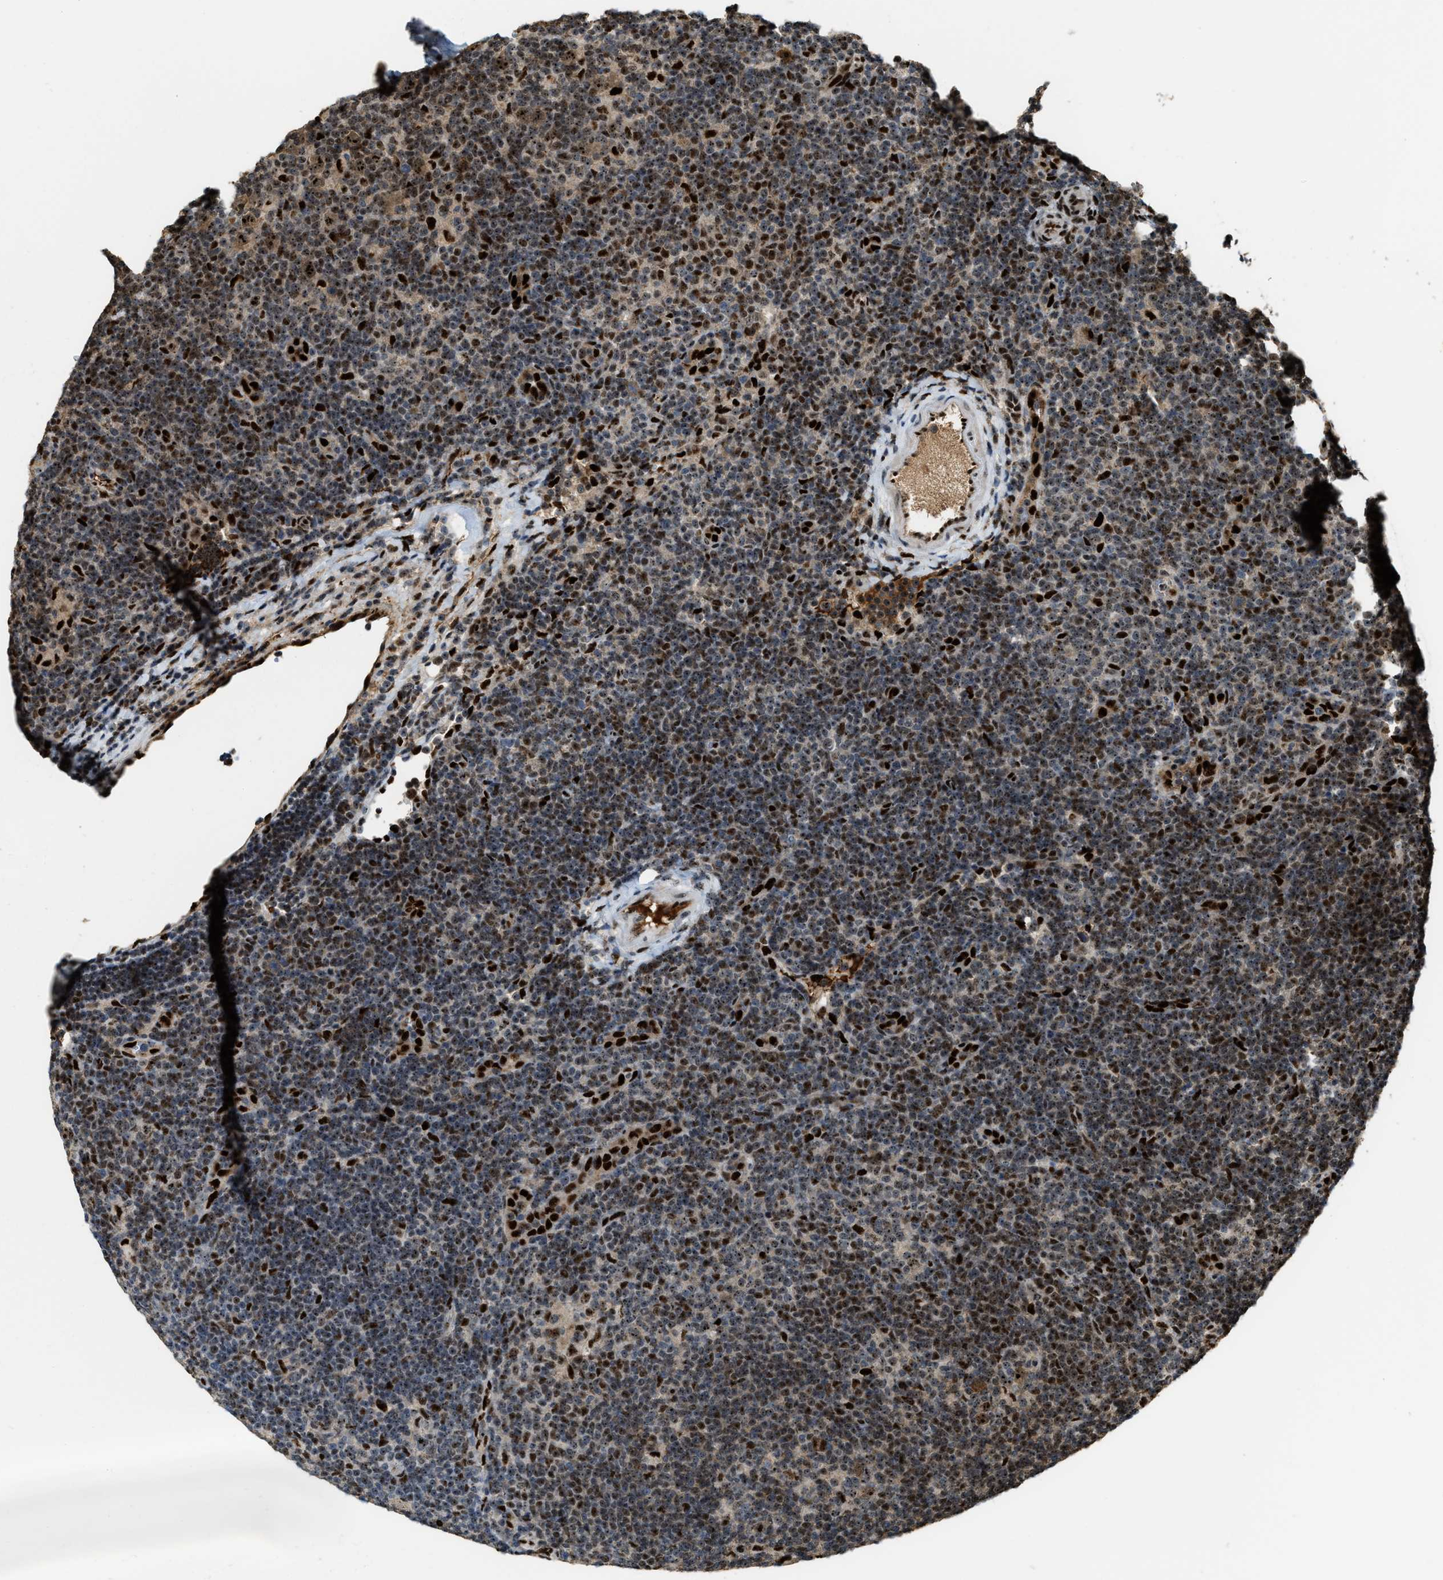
{"staining": {"intensity": "strong", "quantity": ">75%", "location": "nuclear"}, "tissue": "lymphoma", "cell_type": "Tumor cells", "image_type": "cancer", "snomed": [{"axis": "morphology", "description": "Hodgkin's disease, NOS"}, {"axis": "topography", "description": "Lymph node"}], "caption": "Lymphoma stained with a protein marker displays strong staining in tumor cells.", "gene": "ZNF687", "patient": {"sex": "female", "age": 57}}